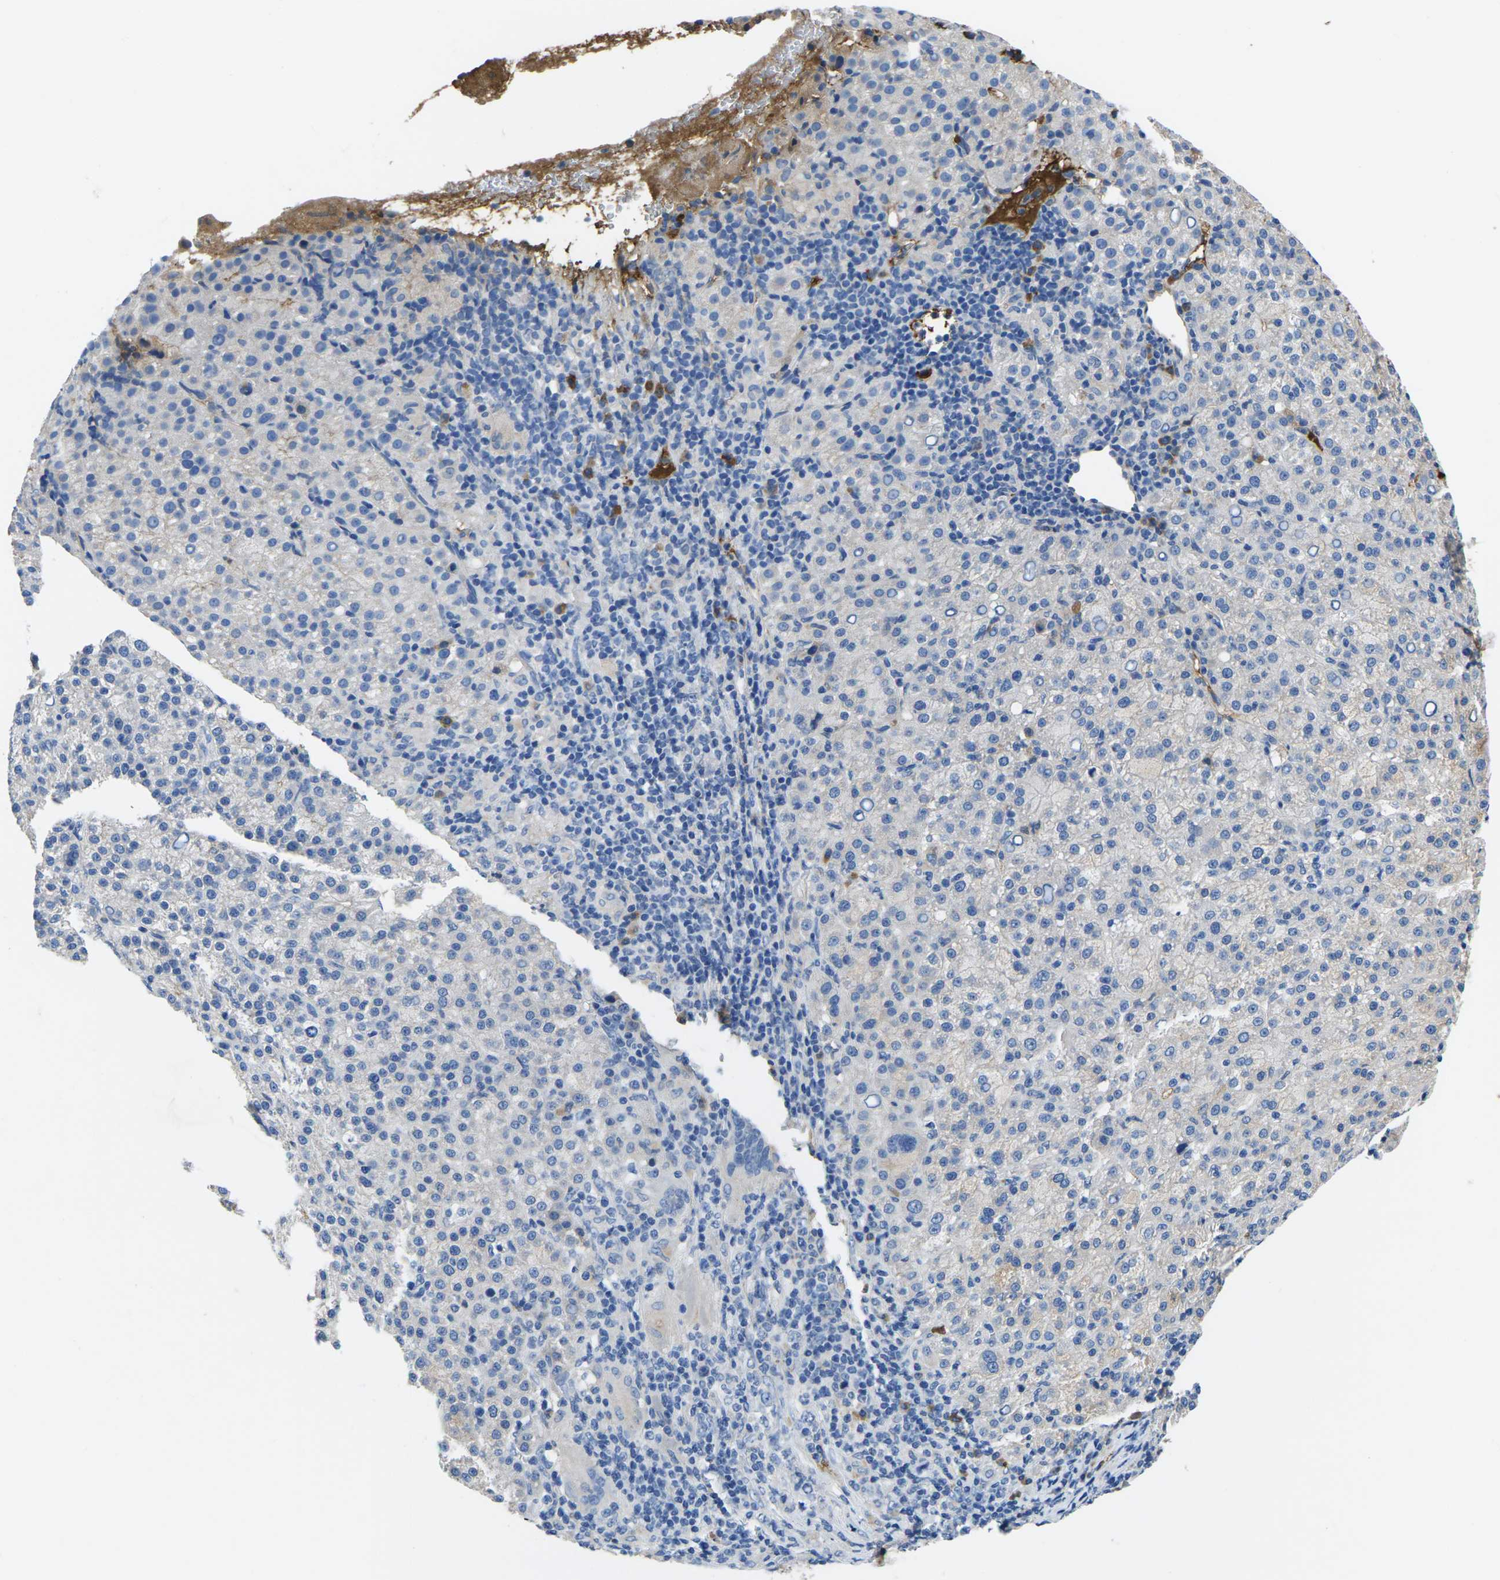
{"staining": {"intensity": "negative", "quantity": "none", "location": "none"}, "tissue": "liver cancer", "cell_type": "Tumor cells", "image_type": "cancer", "snomed": [{"axis": "morphology", "description": "Carcinoma, Hepatocellular, NOS"}, {"axis": "topography", "description": "Liver"}], "caption": "An immunohistochemistry (IHC) photomicrograph of hepatocellular carcinoma (liver) is shown. There is no staining in tumor cells of hepatocellular carcinoma (liver). (Brightfield microscopy of DAB (3,3'-diaminobenzidine) immunohistochemistry at high magnification).", "gene": "GREM2", "patient": {"sex": "female", "age": 58}}